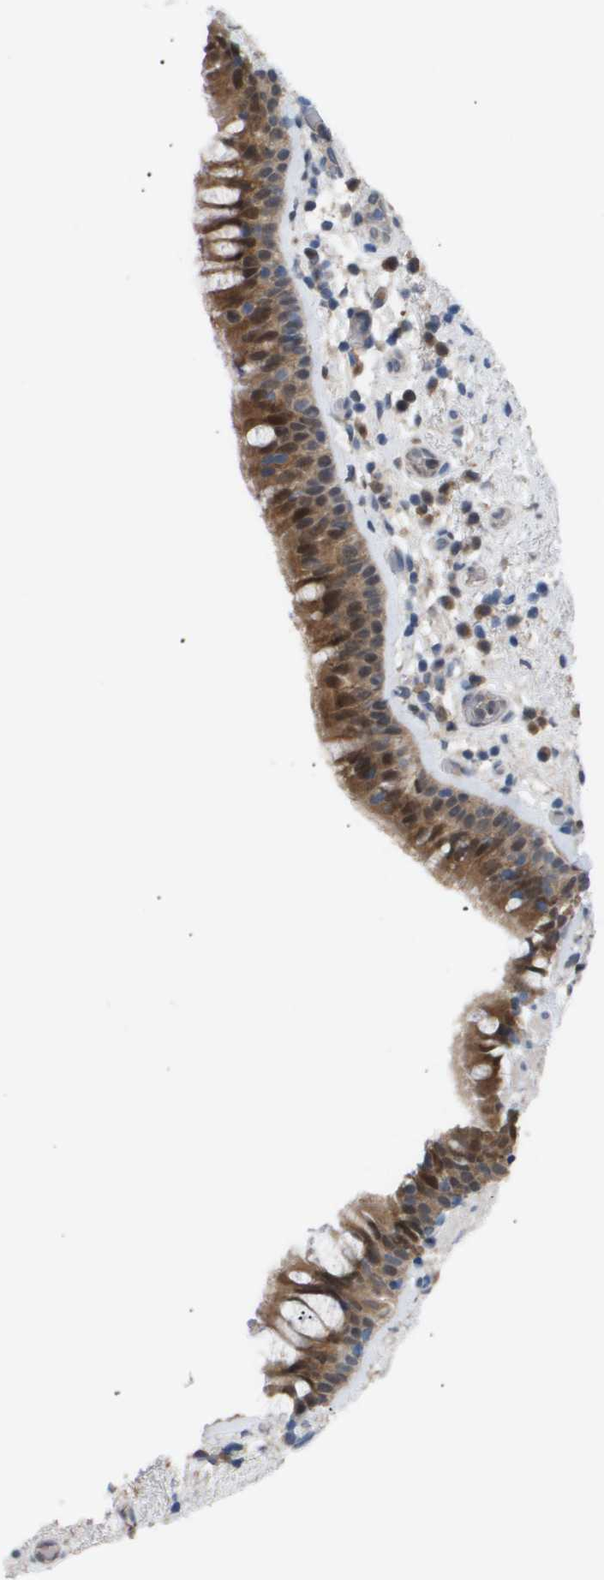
{"staining": {"intensity": "moderate", "quantity": ">75%", "location": "cytoplasmic/membranous,nuclear"}, "tissue": "bronchus", "cell_type": "Respiratory epithelial cells", "image_type": "normal", "snomed": [{"axis": "morphology", "description": "Normal tissue, NOS"}, {"axis": "morphology", "description": "Inflammation, NOS"}, {"axis": "topography", "description": "Cartilage tissue"}, {"axis": "topography", "description": "Bronchus"}], "caption": "This histopathology image shows immunohistochemistry (IHC) staining of unremarkable human bronchus, with medium moderate cytoplasmic/membranous,nuclear expression in about >75% of respiratory epithelial cells.", "gene": "AKR1A1", "patient": {"sex": "male", "age": 77}}